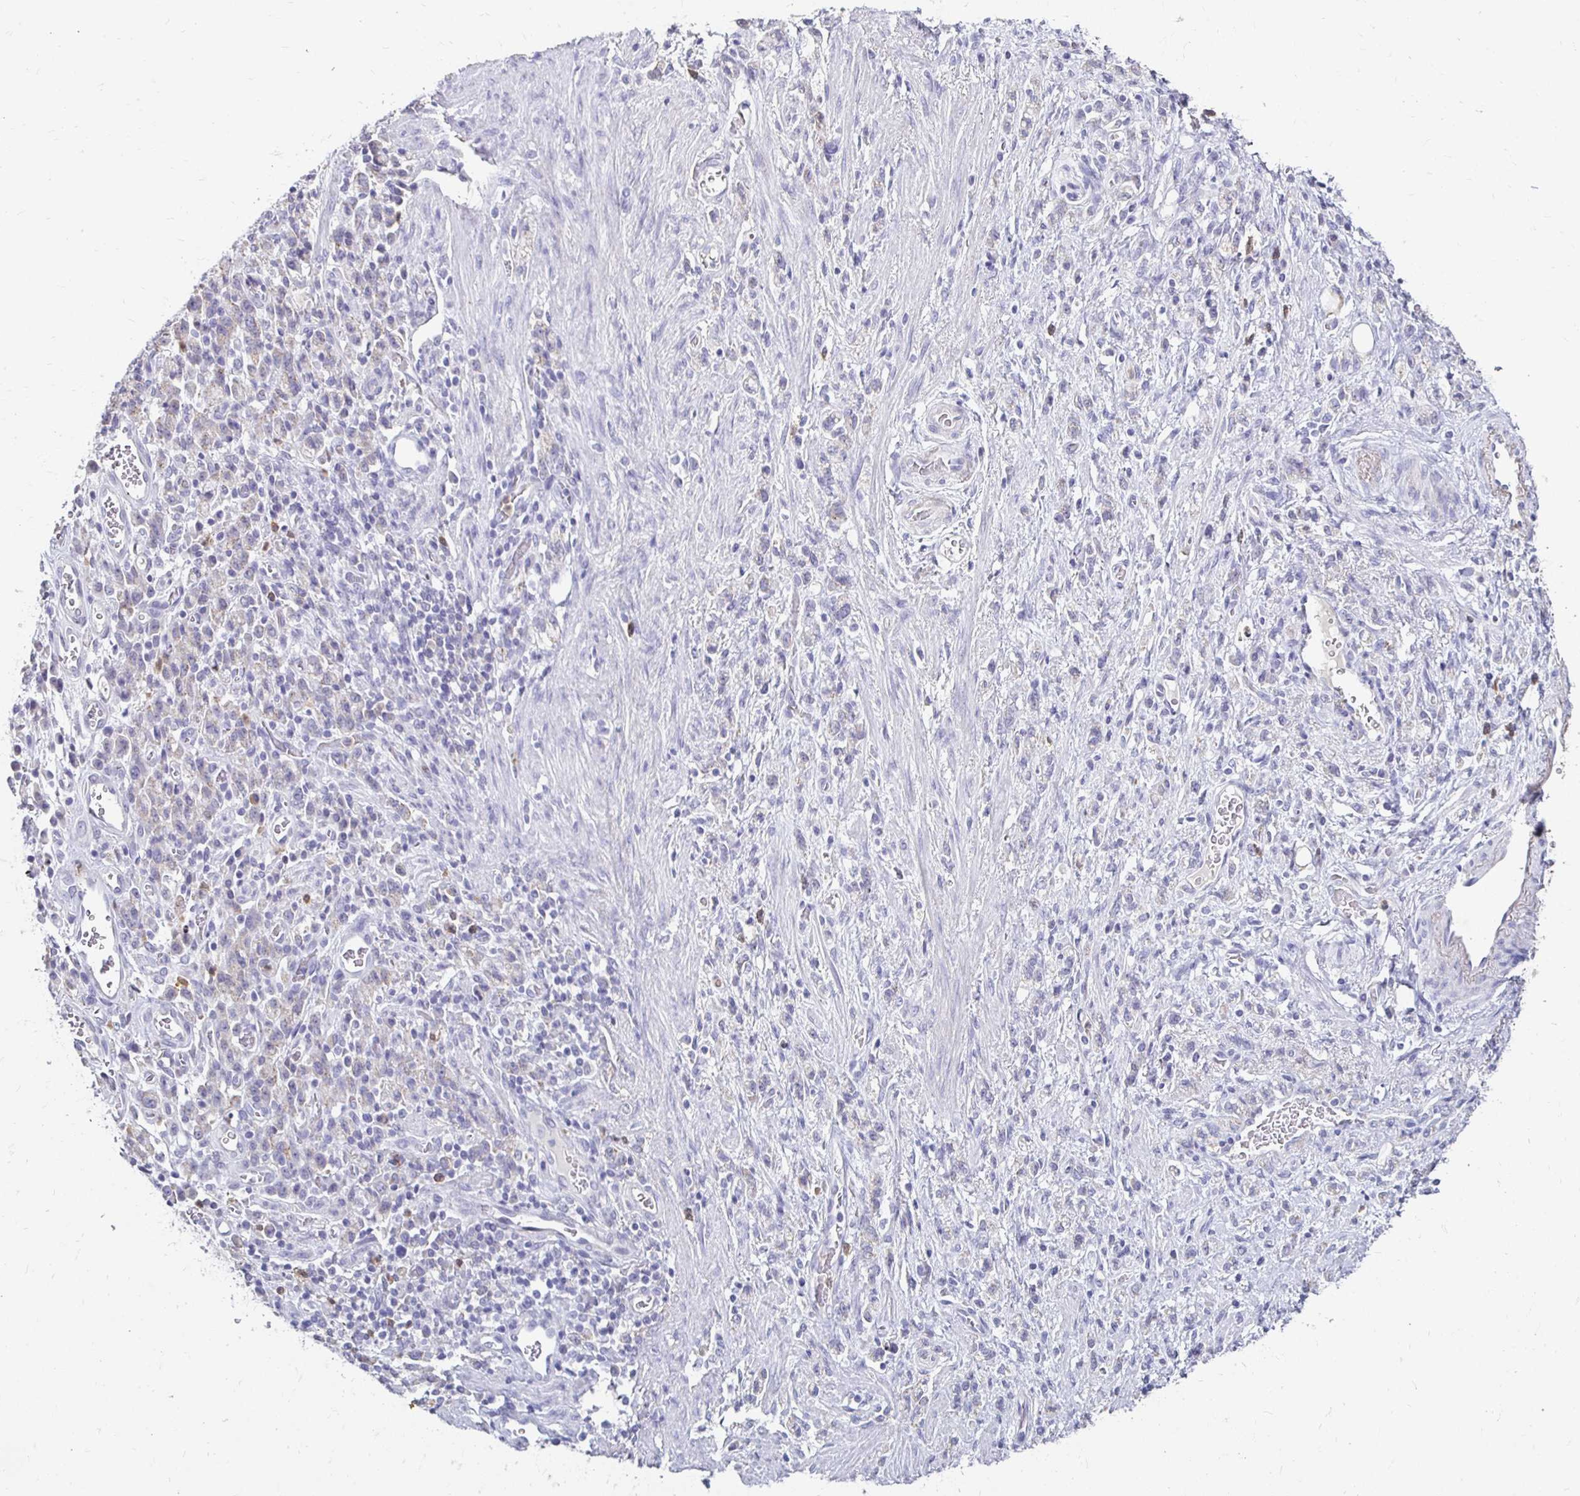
{"staining": {"intensity": "negative", "quantity": "none", "location": "none"}, "tissue": "stomach cancer", "cell_type": "Tumor cells", "image_type": "cancer", "snomed": [{"axis": "morphology", "description": "Adenocarcinoma, NOS"}, {"axis": "topography", "description": "Stomach"}], "caption": "Protein analysis of adenocarcinoma (stomach) reveals no significant positivity in tumor cells.", "gene": "GK2", "patient": {"sex": "male", "age": 77}}